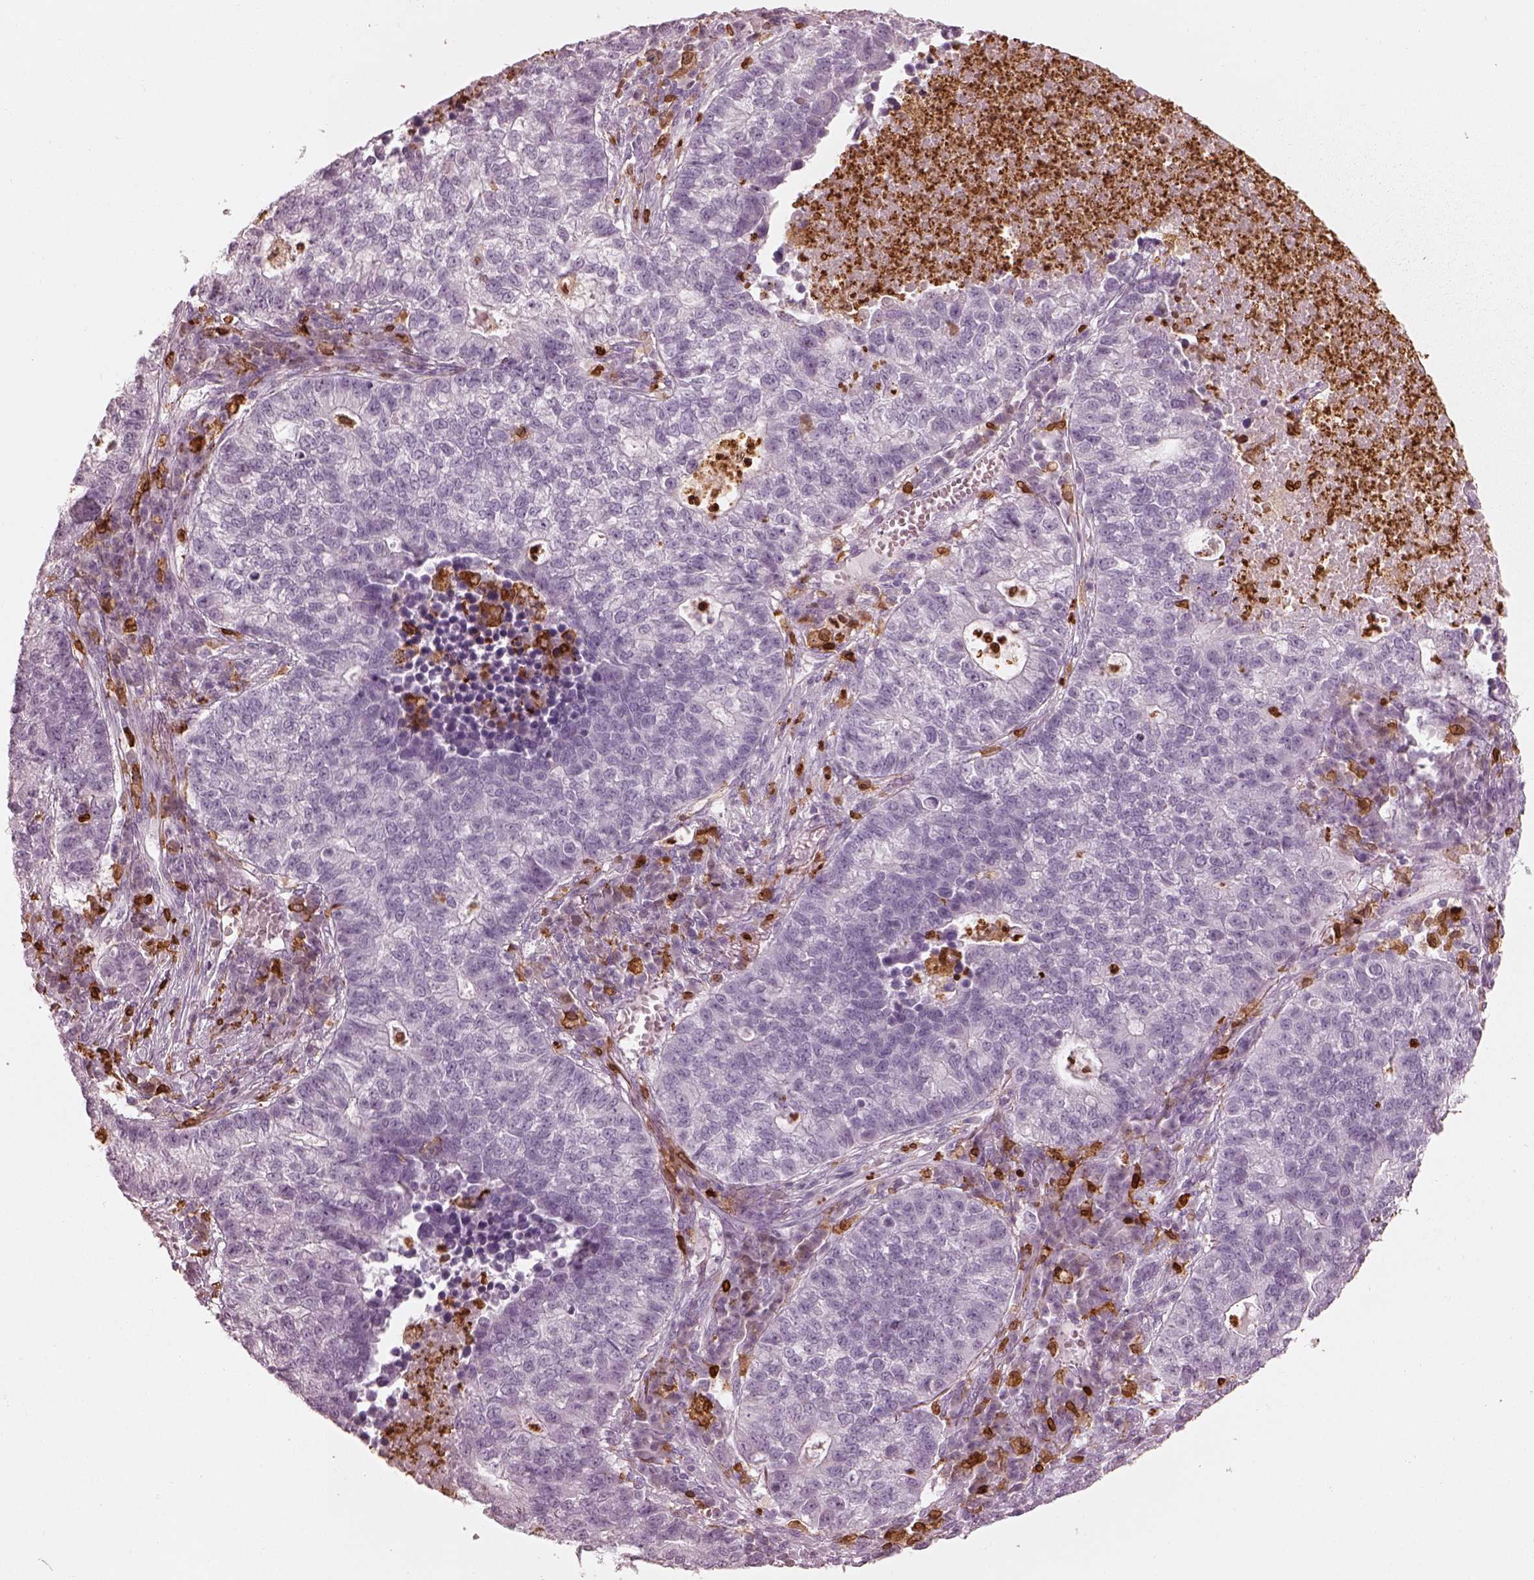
{"staining": {"intensity": "negative", "quantity": "none", "location": "none"}, "tissue": "lung cancer", "cell_type": "Tumor cells", "image_type": "cancer", "snomed": [{"axis": "morphology", "description": "Adenocarcinoma, NOS"}, {"axis": "topography", "description": "Lung"}], "caption": "High power microscopy micrograph of an immunohistochemistry (IHC) photomicrograph of lung adenocarcinoma, revealing no significant positivity in tumor cells.", "gene": "ALOX5", "patient": {"sex": "male", "age": 57}}